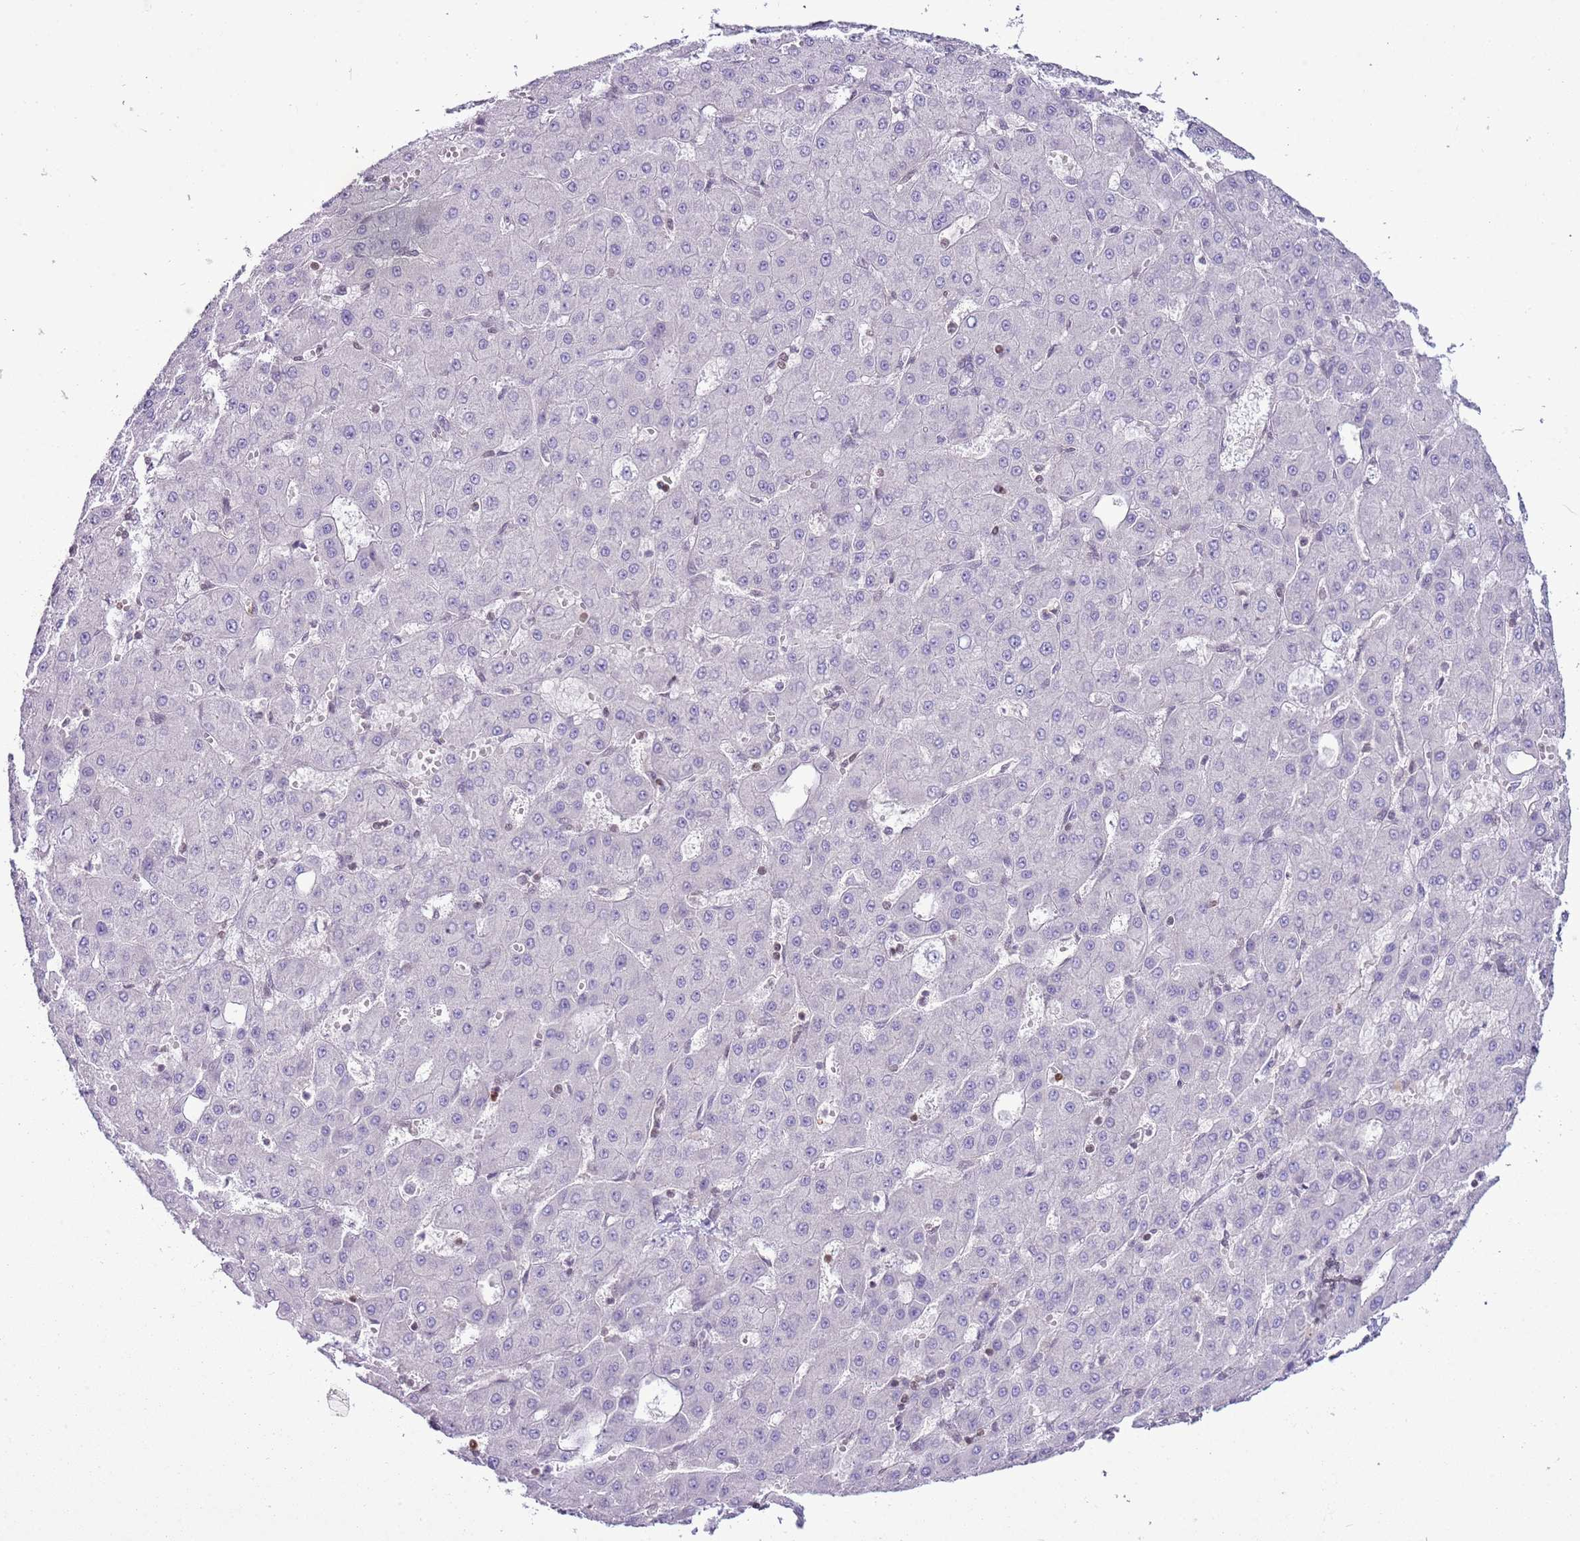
{"staining": {"intensity": "negative", "quantity": "none", "location": "none"}, "tissue": "liver cancer", "cell_type": "Tumor cells", "image_type": "cancer", "snomed": [{"axis": "morphology", "description": "Carcinoma, Hepatocellular, NOS"}, {"axis": "topography", "description": "Liver"}], "caption": "Immunohistochemical staining of human liver hepatocellular carcinoma exhibits no significant staining in tumor cells.", "gene": "SELENOH", "patient": {"sex": "male", "age": 47}}